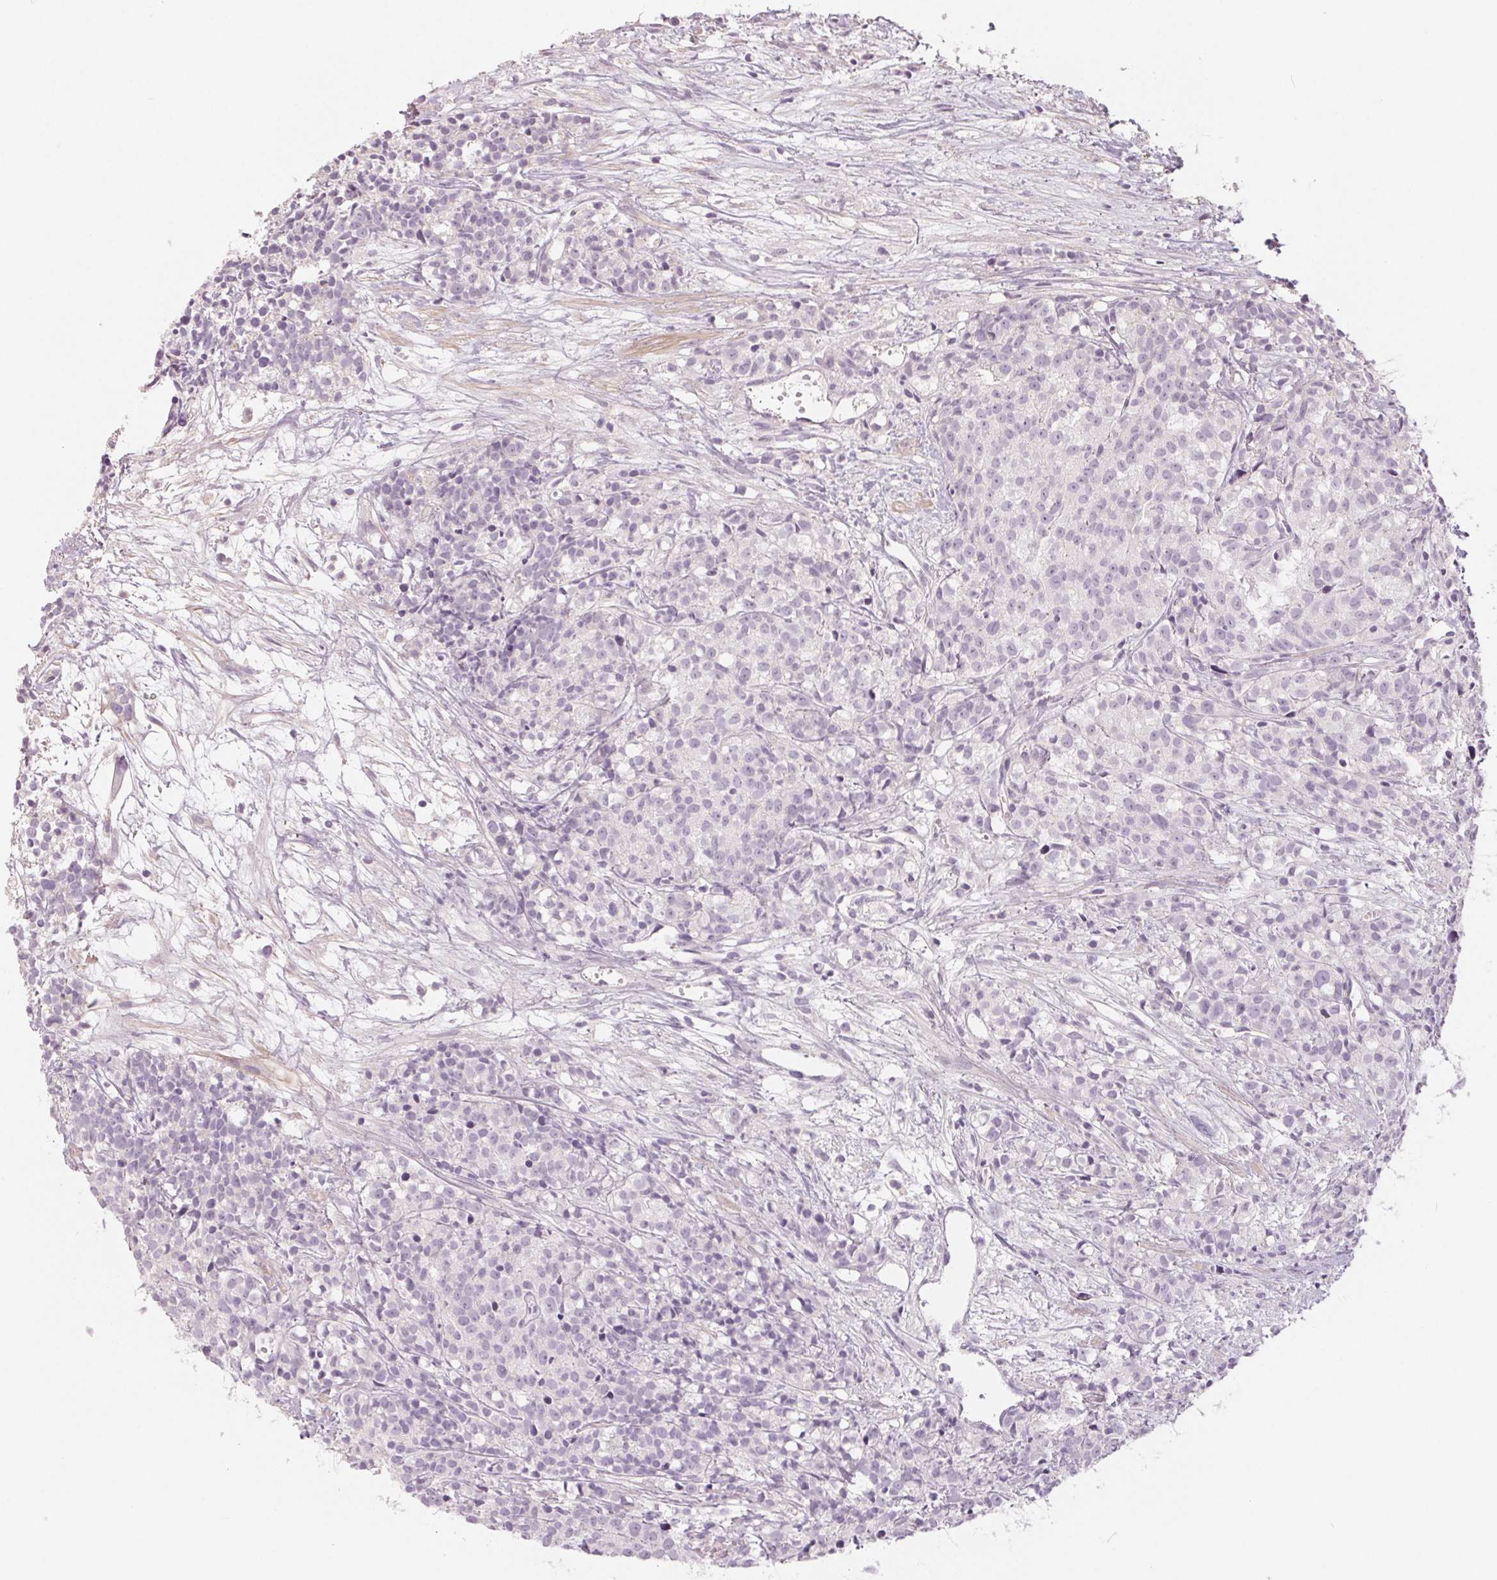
{"staining": {"intensity": "negative", "quantity": "none", "location": "none"}, "tissue": "prostate cancer", "cell_type": "Tumor cells", "image_type": "cancer", "snomed": [{"axis": "morphology", "description": "Adenocarcinoma, High grade"}, {"axis": "topography", "description": "Prostate"}], "caption": "Tumor cells are negative for protein expression in human prostate adenocarcinoma (high-grade). (Stains: DAB immunohistochemistry with hematoxylin counter stain, Microscopy: brightfield microscopy at high magnification).", "gene": "ZBBX", "patient": {"sex": "male", "age": 58}}